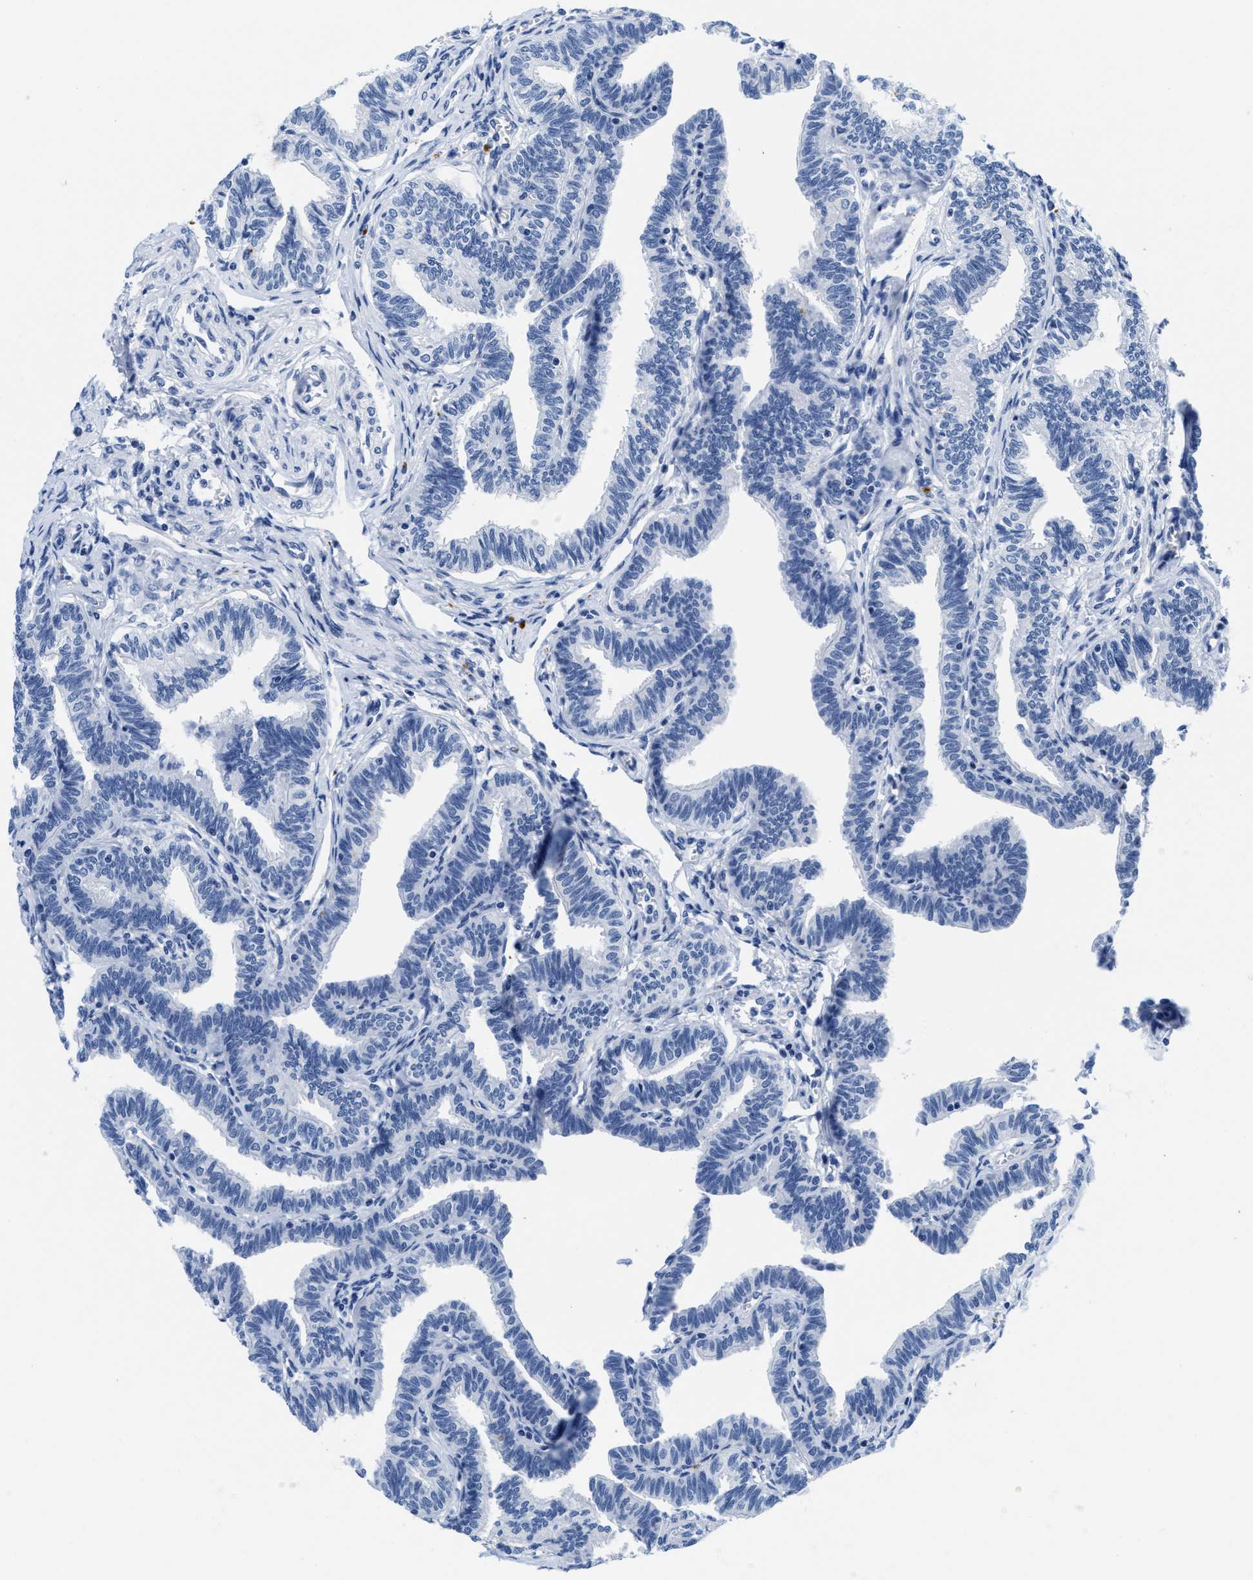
{"staining": {"intensity": "negative", "quantity": "none", "location": "none"}, "tissue": "fallopian tube", "cell_type": "Glandular cells", "image_type": "normal", "snomed": [{"axis": "morphology", "description": "Normal tissue, NOS"}, {"axis": "topography", "description": "Fallopian tube"}, {"axis": "topography", "description": "Ovary"}], "caption": "Glandular cells are negative for brown protein staining in normal fallopian tube. Brightfield microscopy of IHC stained with DAB (3,3'-diaminobenzidine) (brown) and hematoxylin (blue), captured at high magnification.", "gene": "TTC3", "patient": {"sex": "female", "age": 23}}